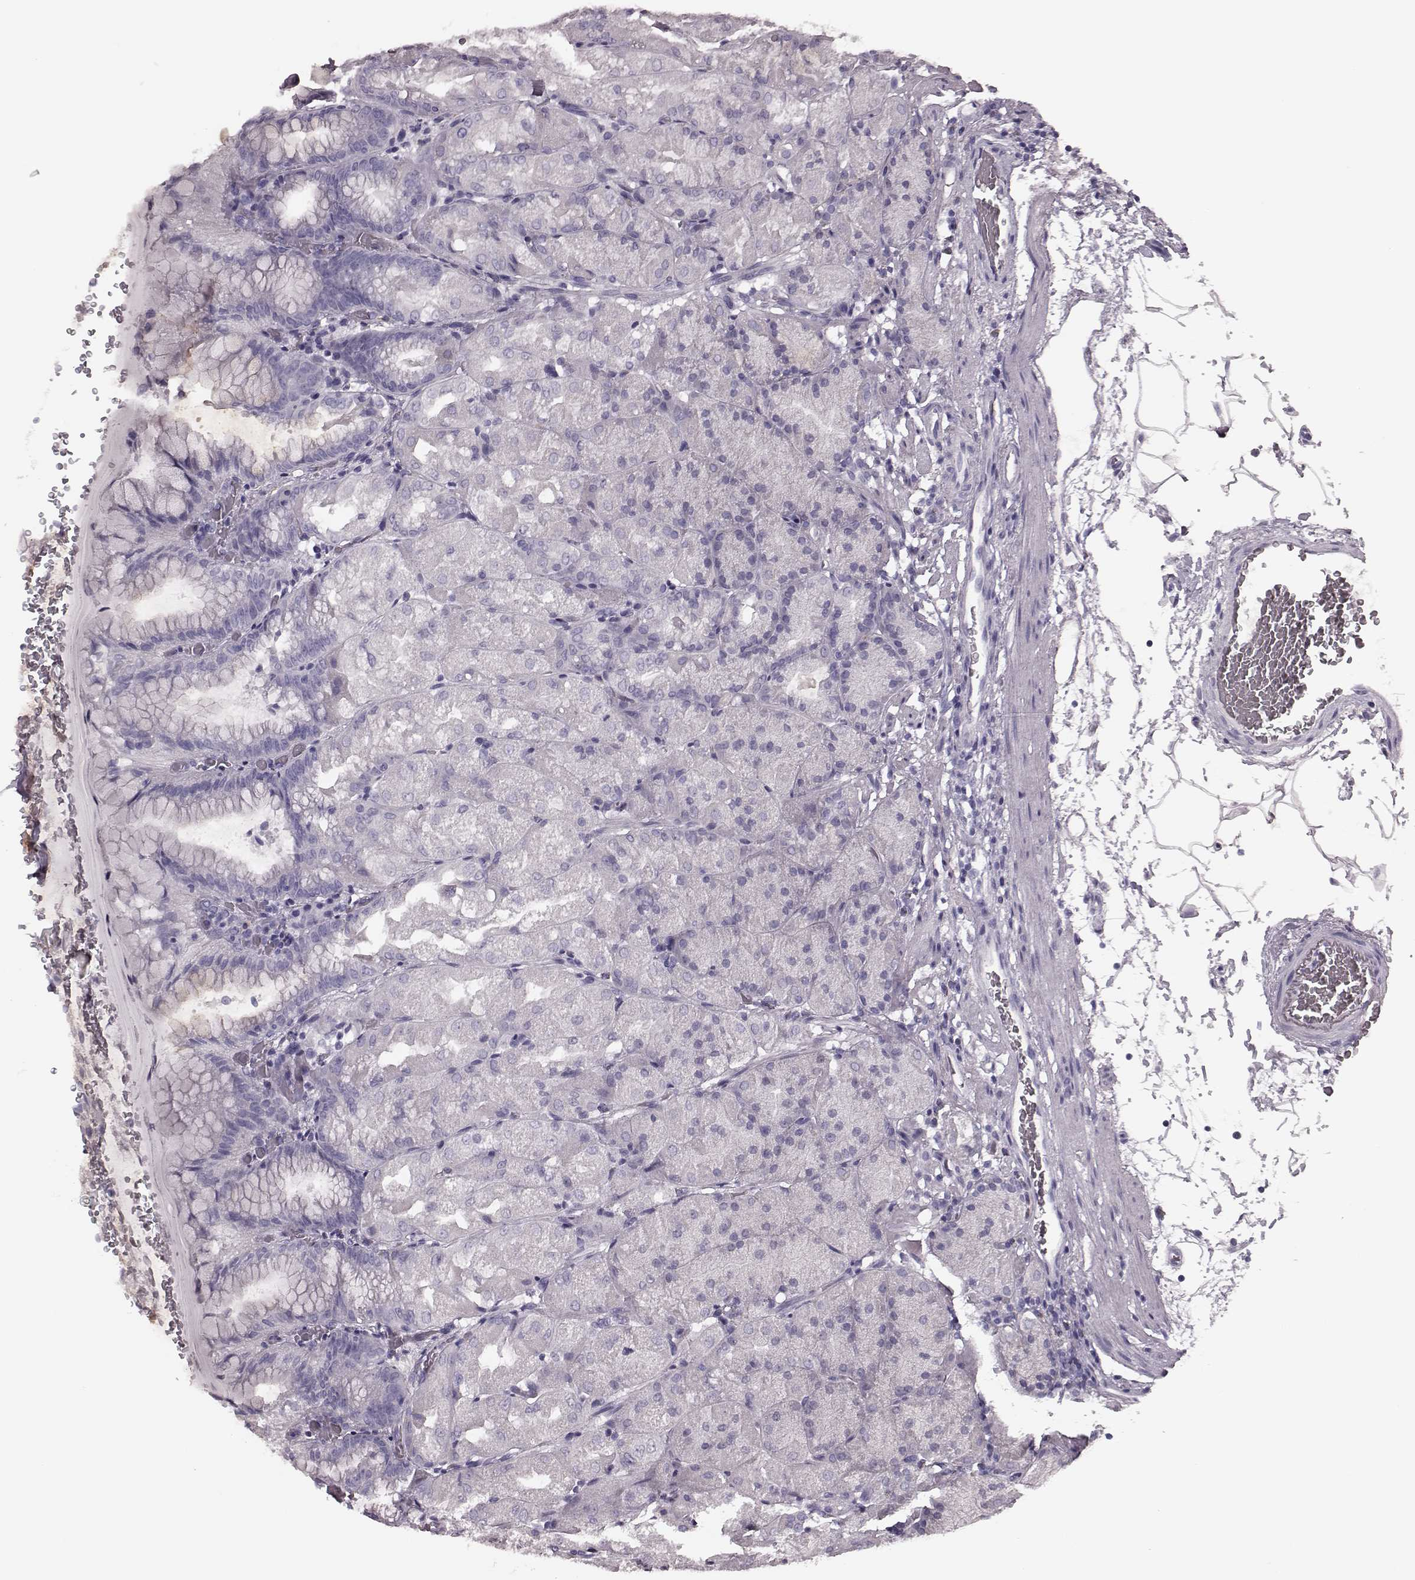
{"staining": {"intensity": "negative", "quantity": "none", "location": "none"}, "tissue": "stomach", "cell_type": "Glandular cells", "image_type": "normal", "snomed": [{"axis": "morphology", "description": "Normal tissue, NOS"}, {"axis": "topography", "description": "Stomach, upper"}, {"axis": "topography", "description": "Stomach"}, {"axis": "topography", "description": "Stomach, lower"}], "caption": "This is an immunohistochemistry photomicrograph of benign human stomach. There is no positivity in glandular cells.", "gene": "TRPM1", "patient": {"sex": "male", "age": 62}}